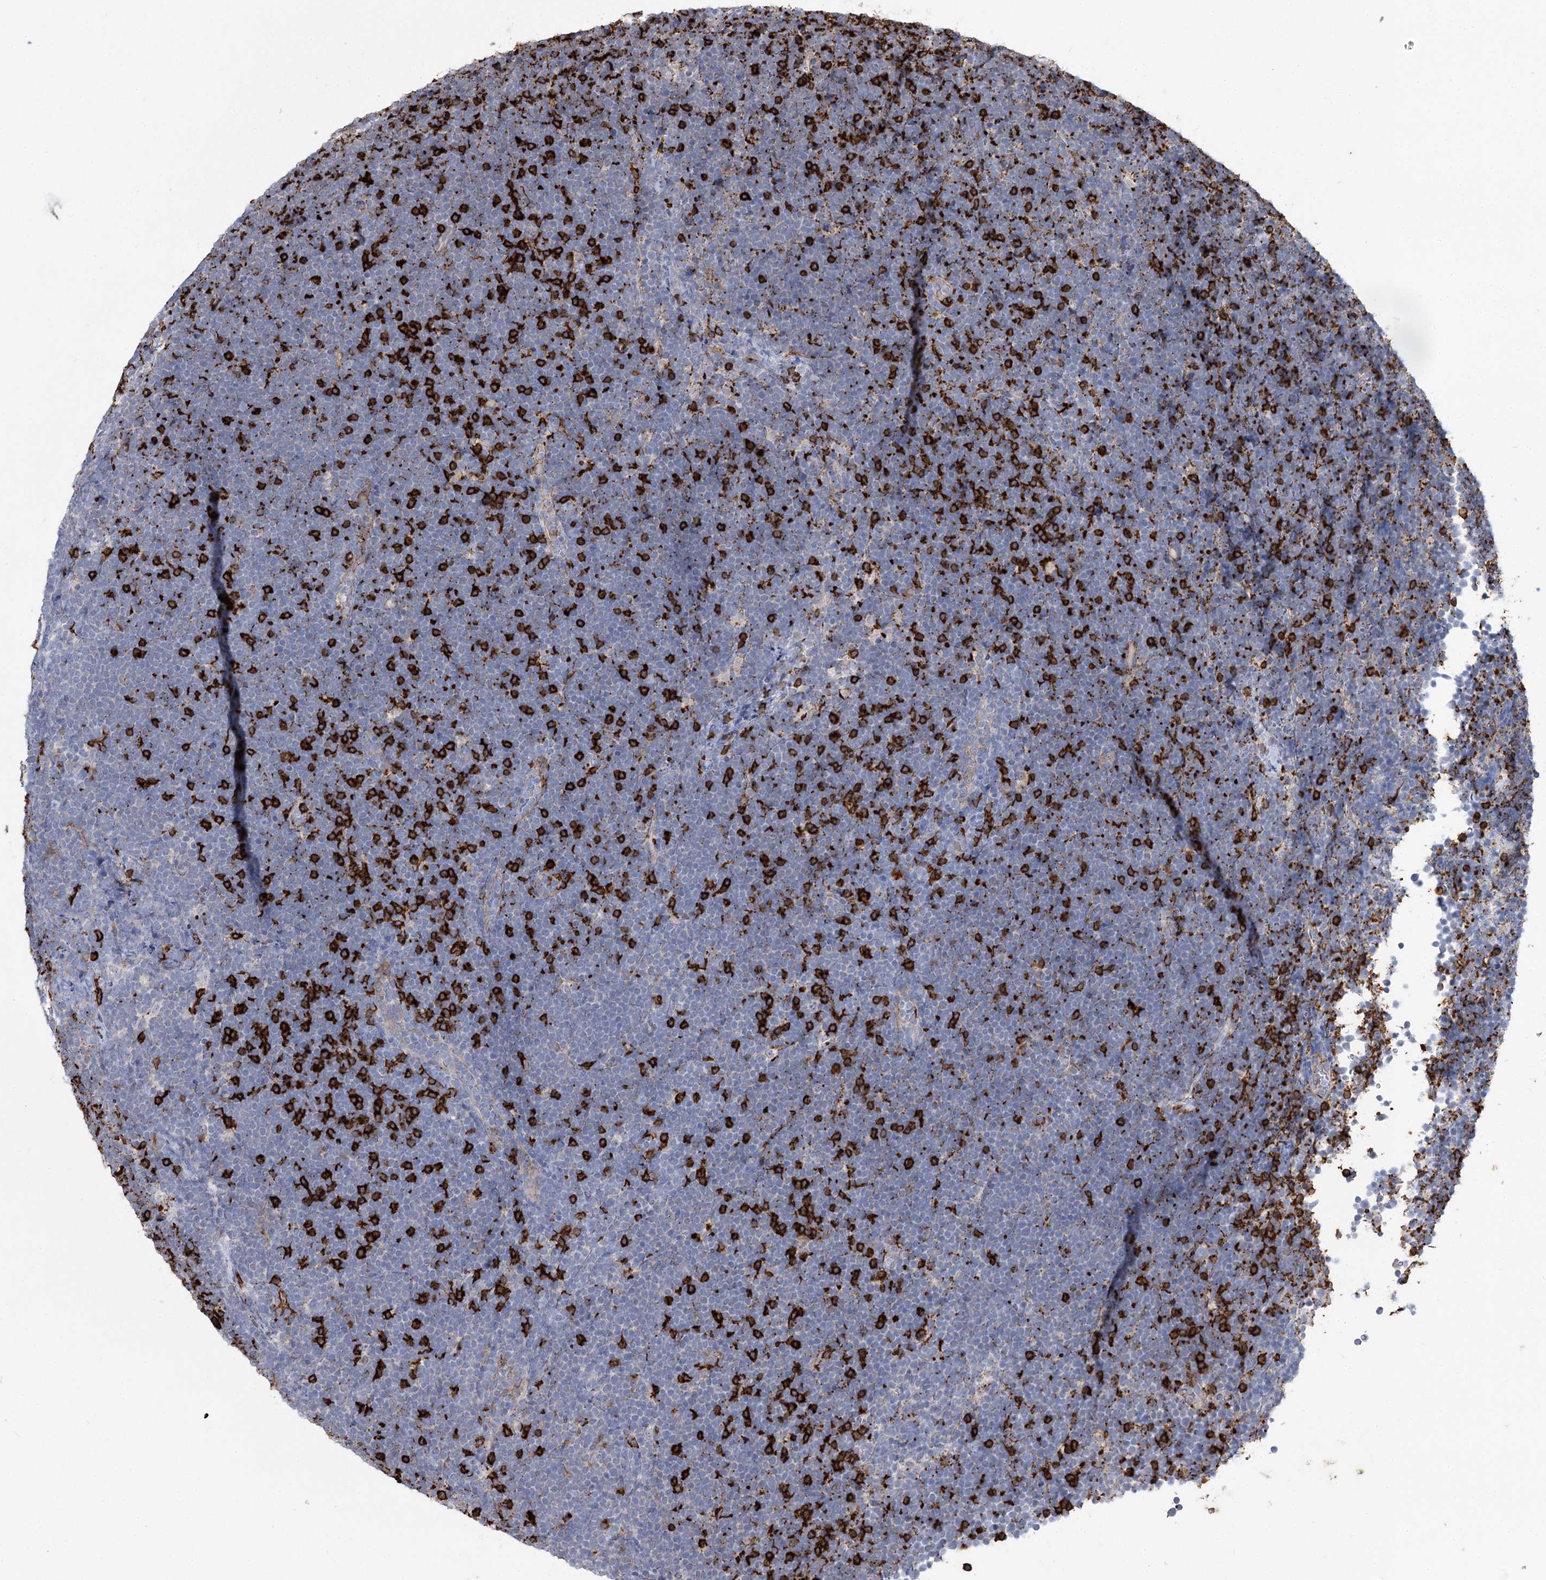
{"staining": {"intensity": "negative", "quantity": "none", "location": "none"}, "tissue": "lymphoma", "cell_type": "Tumor cells", "image_type": "cancer", "snomed": [{"axis": "morphology", "description": "Malignant lymphoma, non-Hodgkin's type, High grade"}, {"axis": "topography", "description": "Lymph node"}], "caption": "The micrograph demonstrates no staining of tumor cells in lymphoma. The staining is performed using DAB brown chromogen with nuclei counter-stained in using hematoxylin.", "gene": "PIWIL4", "patient": {"sex": "male", "age": 13}}